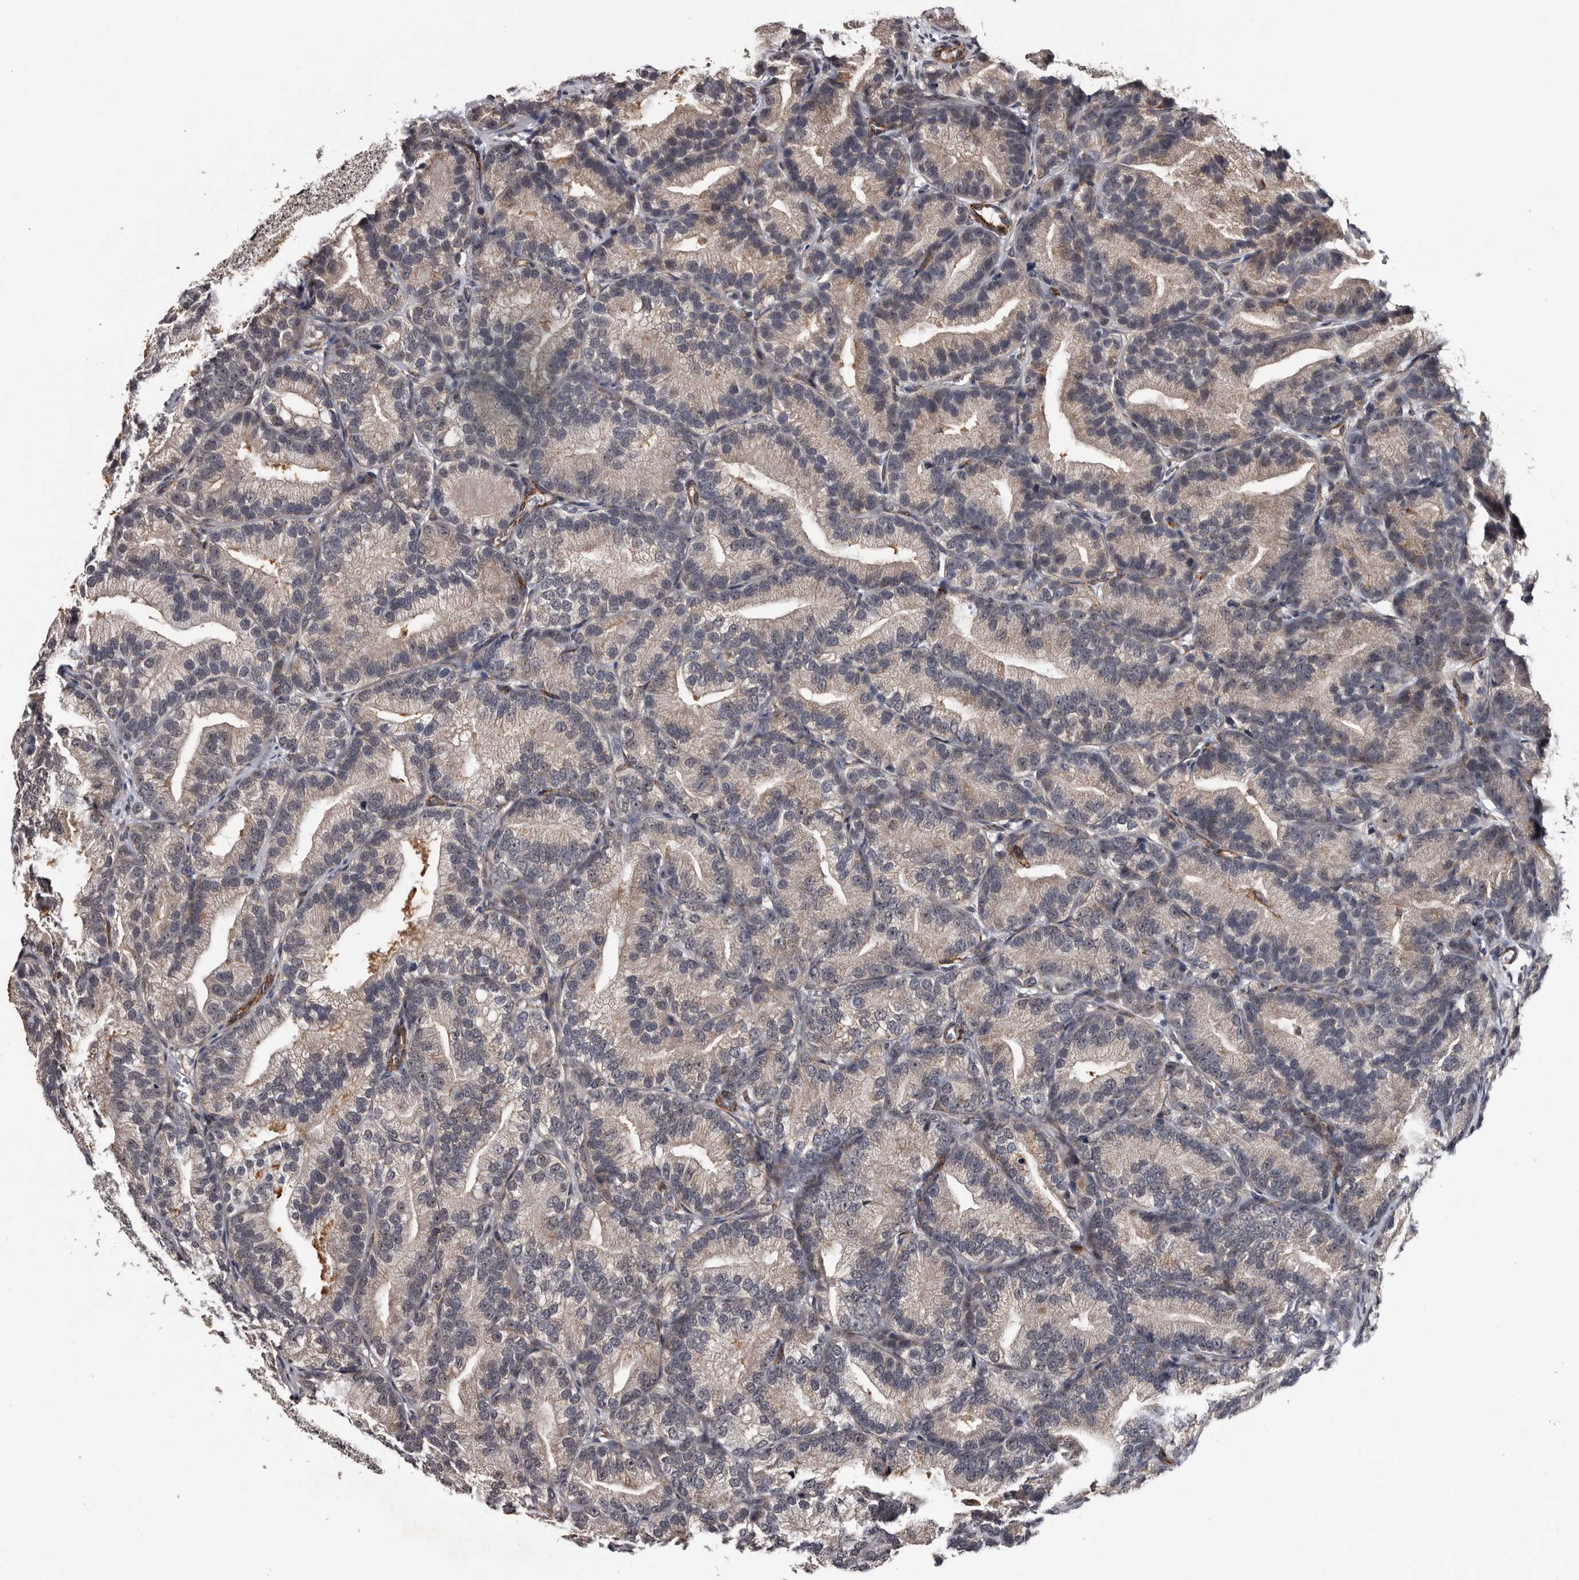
{"staining": {"intensity": "negative", "quantity": "none", "location": "none"}, "tissue": "prostate cancer", "cell_type": "Tumor cells", "image_type": "cancer", "snomed": [{"axis": "morphology", "description": "Adenocarcinoma, Low grade"}, {"axis": "topography", "description": "Prostate"}], "caption": "This is an immunohistochemistry image of human prostate cancer (adenocarcinoma (low-grade)). There is no expression in tumor cells.", "gene": "ARMCX2", "patient": {"sex": "male", "age": 89}}